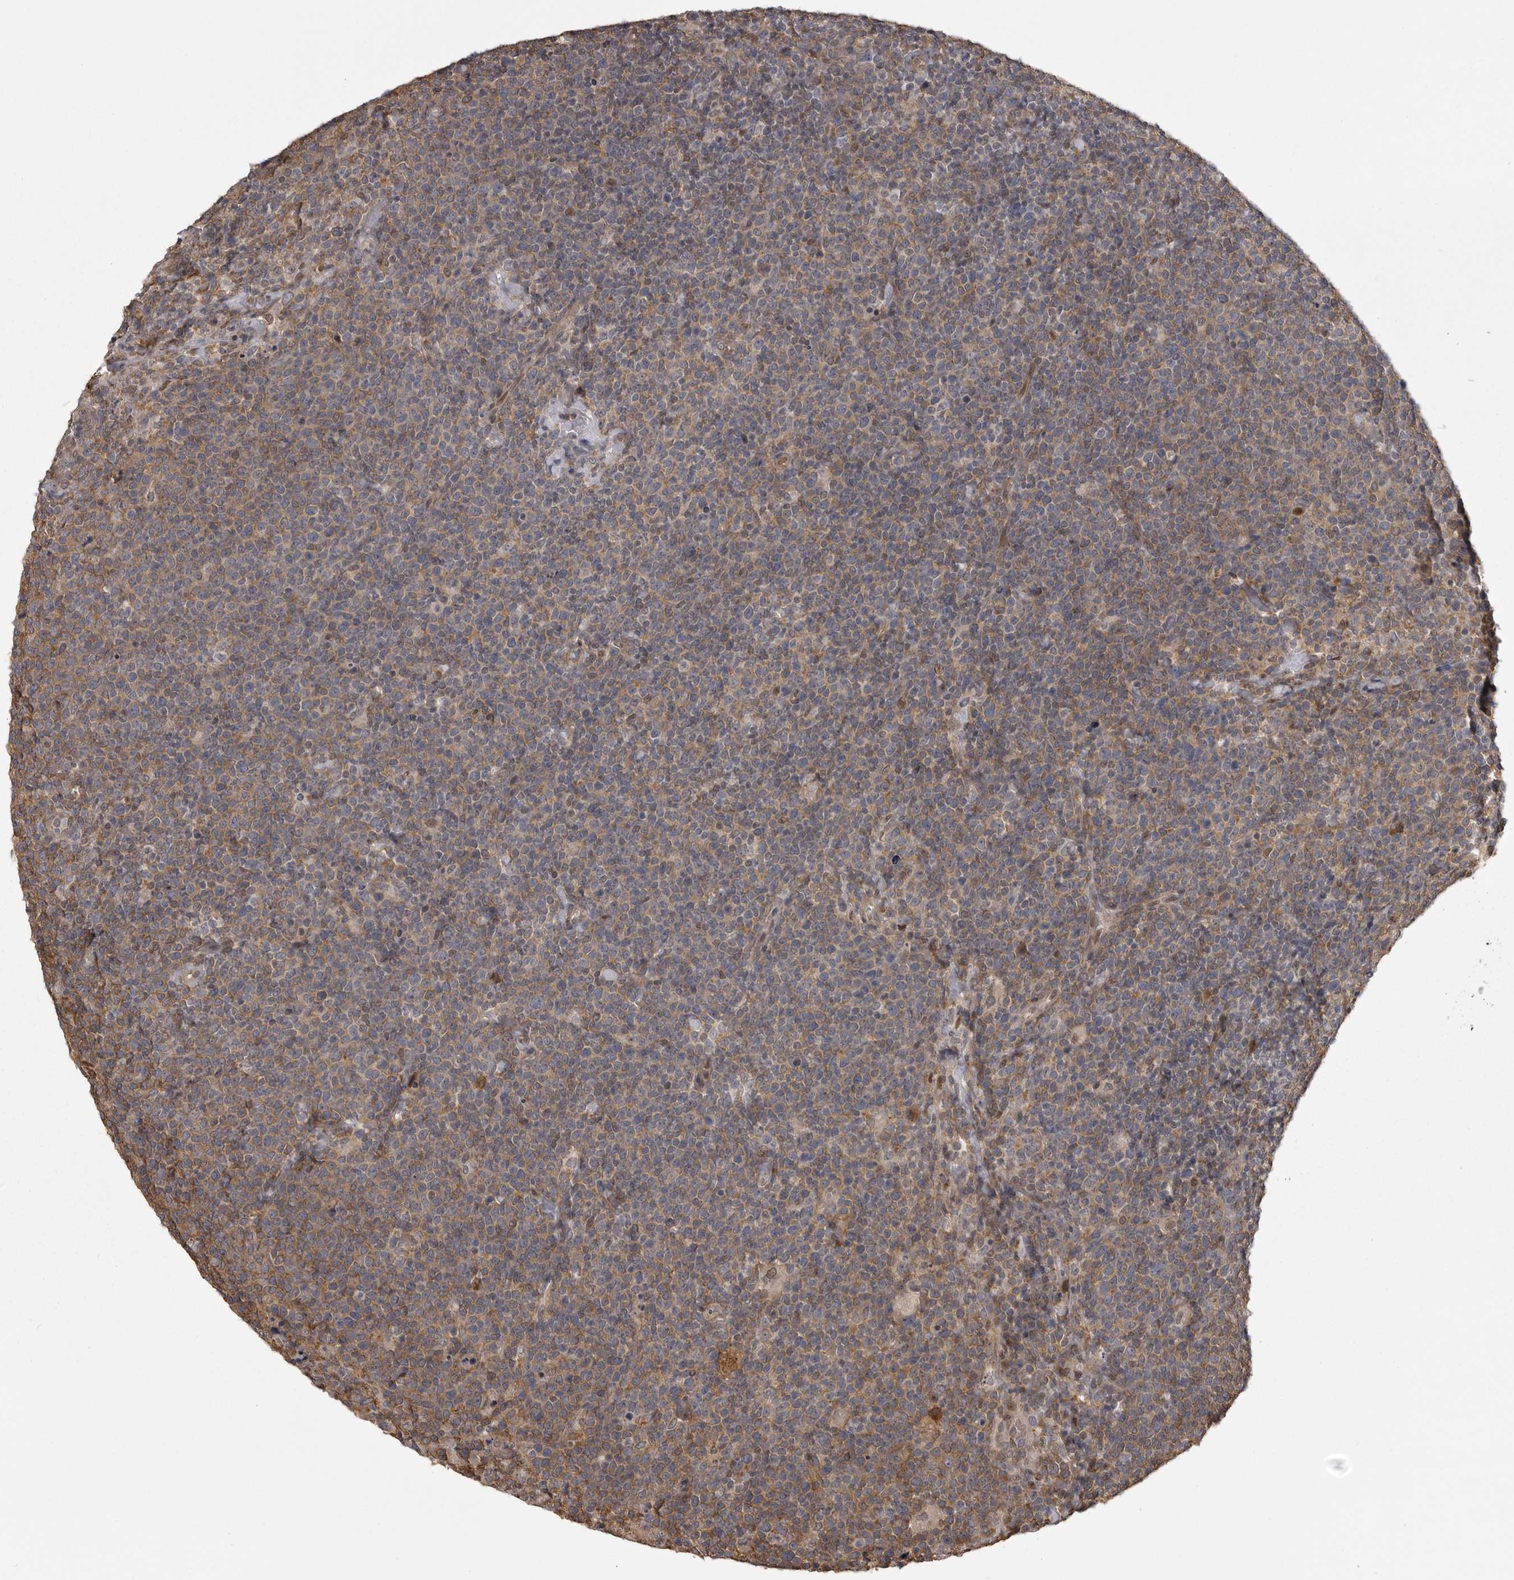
{"staining": {"intensity": "weak", "quantity": "25%-75%", "location": "cytoplasmic/membranous"}, "tissue": "lymphoma", "cell_type": "Tumor cells", "image_type": "cancer", "snomed": [{"axis": "morphology", "description": "Malignant lymphoma, non-Hodgkin's type, High grade"}, {"axis": "topography", "description": "Lymph node"}], "caption": "High-grade malignant lymphoma, non-Hodgkin's type stained for a protein displays weak cytoplasmic/membranous positivity in tumor cells. (DAB (3,3'-diaminobenzidine) IHC with brightfield microscopy, high magnification).", "gene": "SNX16", "patient": {"sex": "male", "age": 61}}